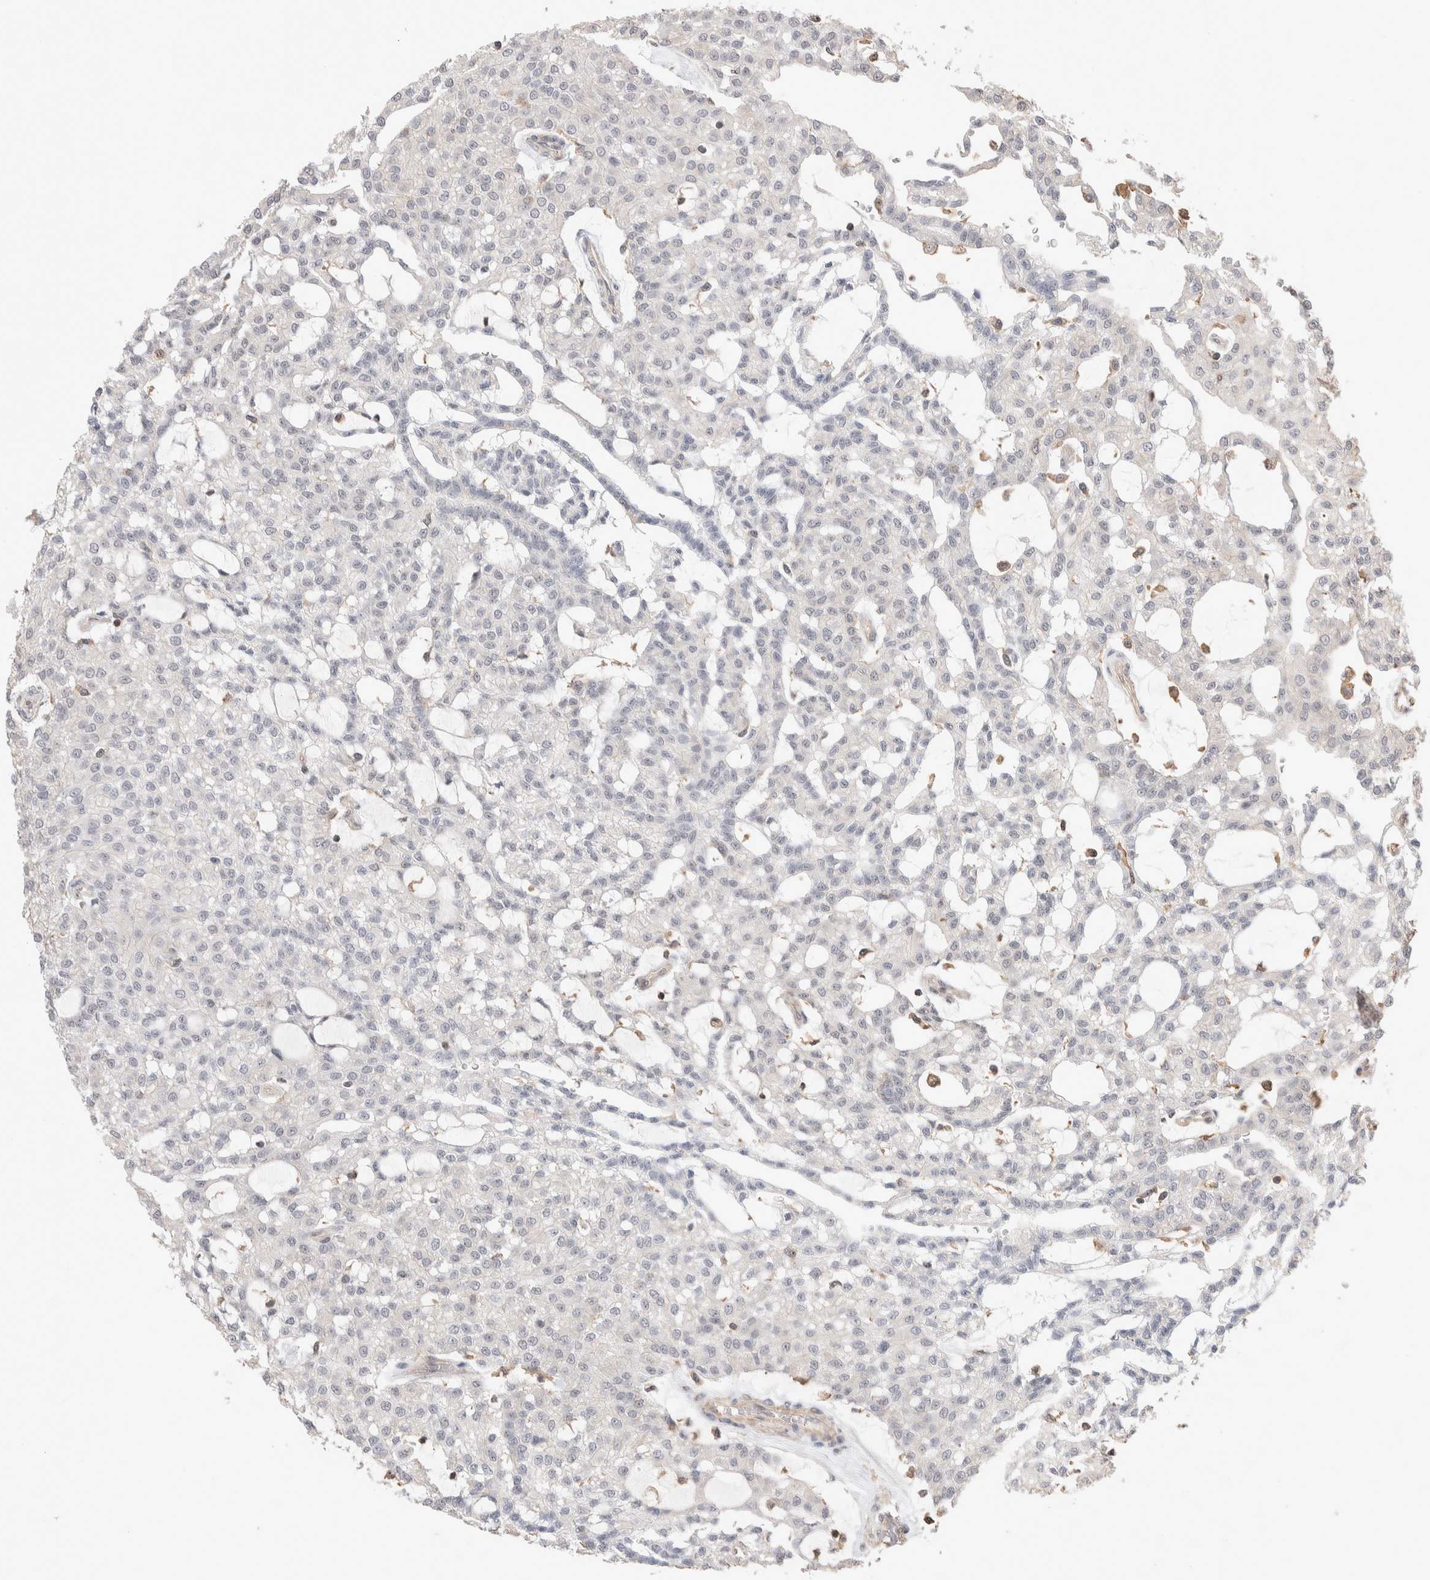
{"staining": {"intensity": "negative", "quantity": "none", "location": "none"}, "tissue": "renal cancer", "cell_type": "Tumor cells", "image_type": "cancer", "snomed": [{"axis": "morphology", "description": "Adenocarcinoma, NOS"}, {"axis": "topography", "description": "Kidney"}], "caption": "Renal cancer (adenocarcinoma) was stained to show a protein in brown. There is no significant expression in tumor cells. The staining is performed using DAB brown chromogen with nuclei counter-stained in using hematoxylin.", "gene": "ZNF704", "patient": {"sex": "male", "age": 63}}